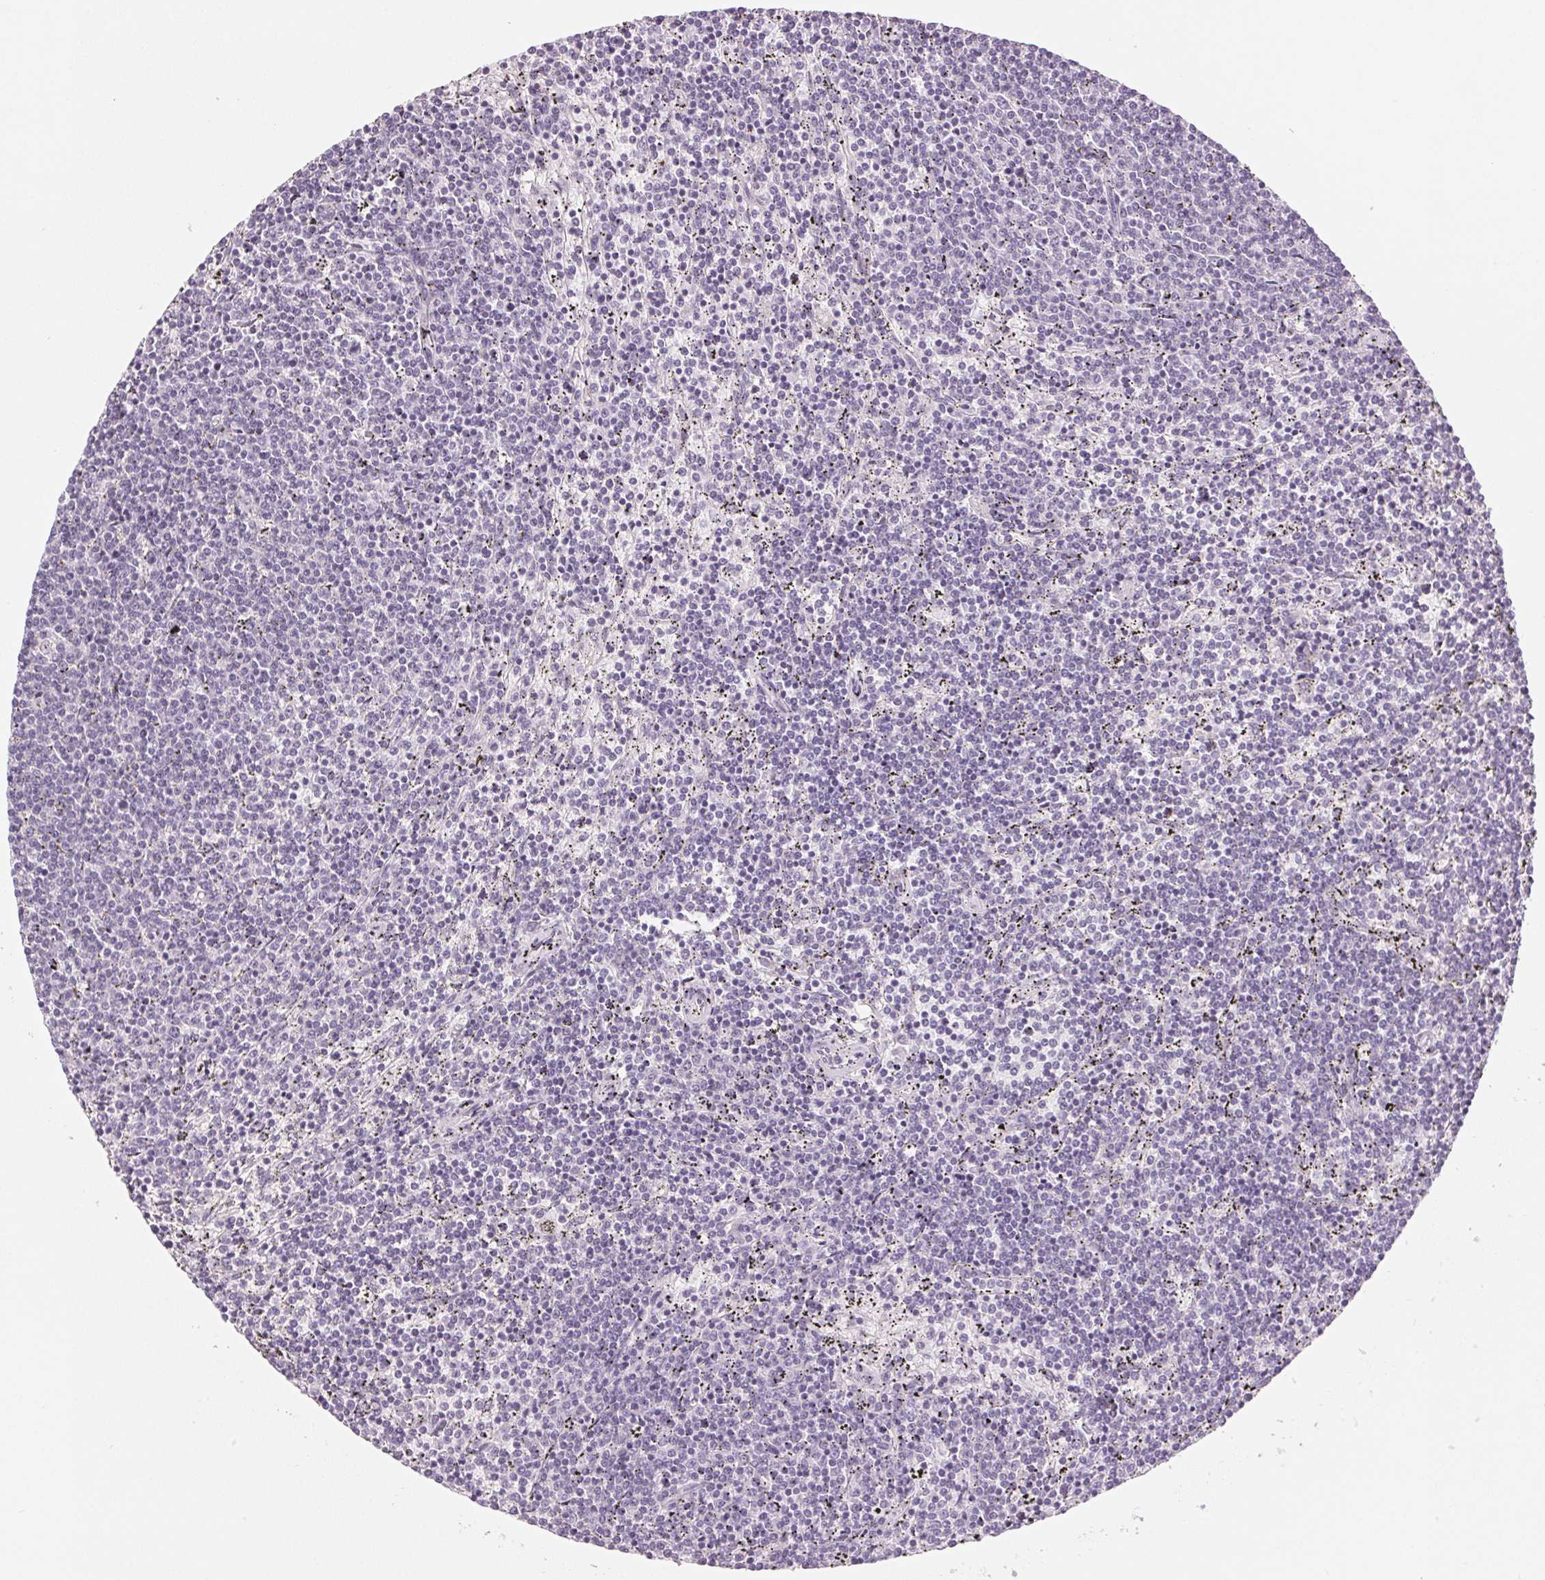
{"staining": {"intensity": "negative", "quantity": "none", "location": "none"}, "tissue": "lymphoma", "cell_type": "Tumor cells", "image_type": "cancer", "snomed": [{"axis": "morphology", "description": "Malignant lymphoma, non-Hodgkin's type, Low grade"}, {"axis": "topography", "description": "Spleen"}], "caption": "Human malignant lymphoma, non-Hodgkin's type (low-grade) stained for a protein using IHC shows no staining in tumor cells.", "gene": "DNAJC6", "patient": {"sex": "female", "age": 50}}